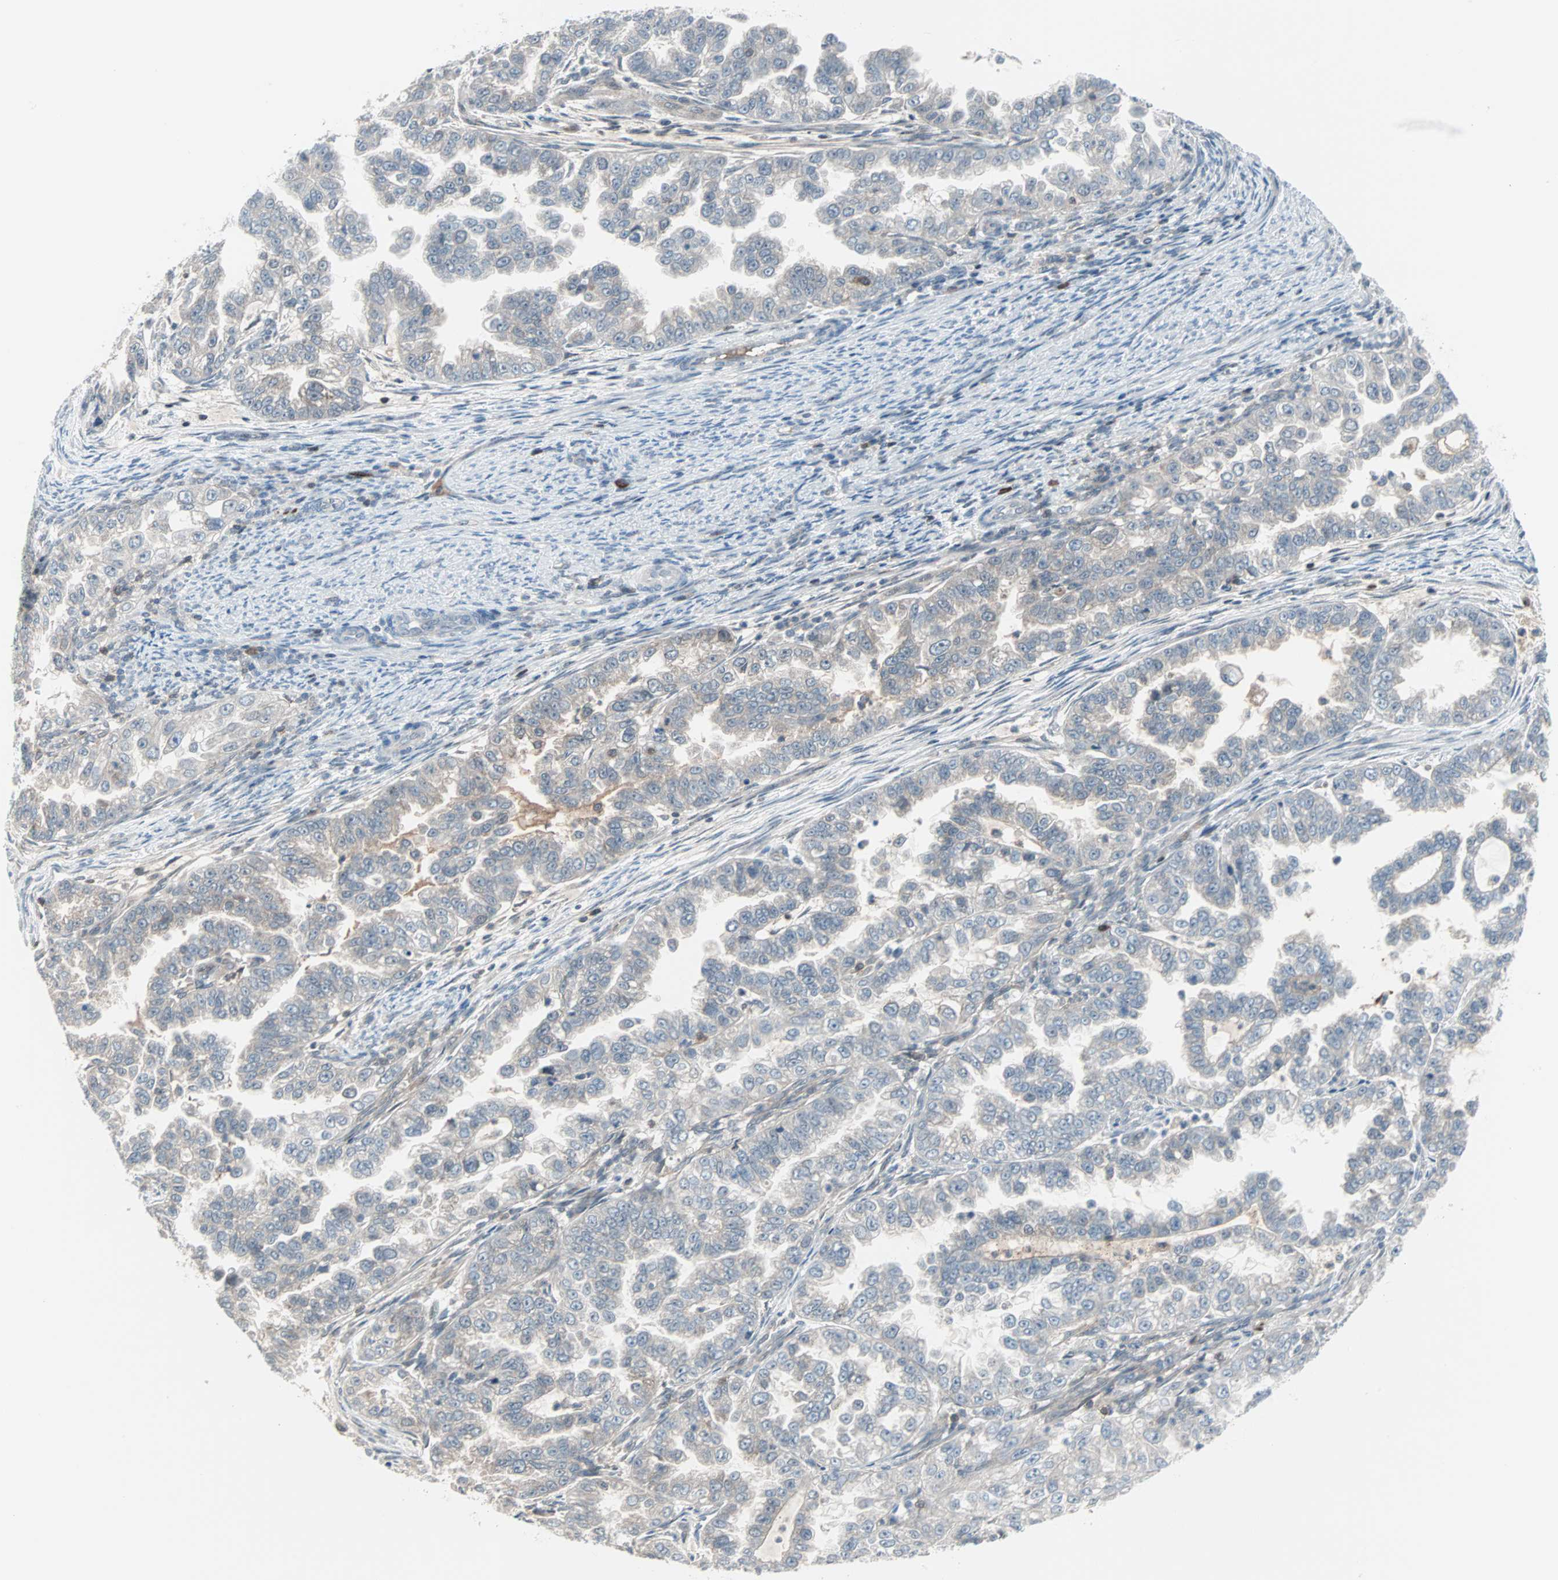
{"staining": {"intensity": "weak", "quantity": "<25%", "location": "cytoplasmic/membranous"}, "tissue": "endometrial cancer", "cell_type": "Tumor cells", "image_type": "cancer", "snomed": [{"axis": "morphology", "description": "Adenocarcinoma, NOS"}, {"axis": "topography", "description": "Endometrium"}], "caption": "Human endometrial cancer (adenocarcinoma) stained for a protein using immunohistochemistry (IHC) demonstrates no positivity in tumor cells.", "gene": "CASP3", "patient": {"sex": "female", "age": 85}}